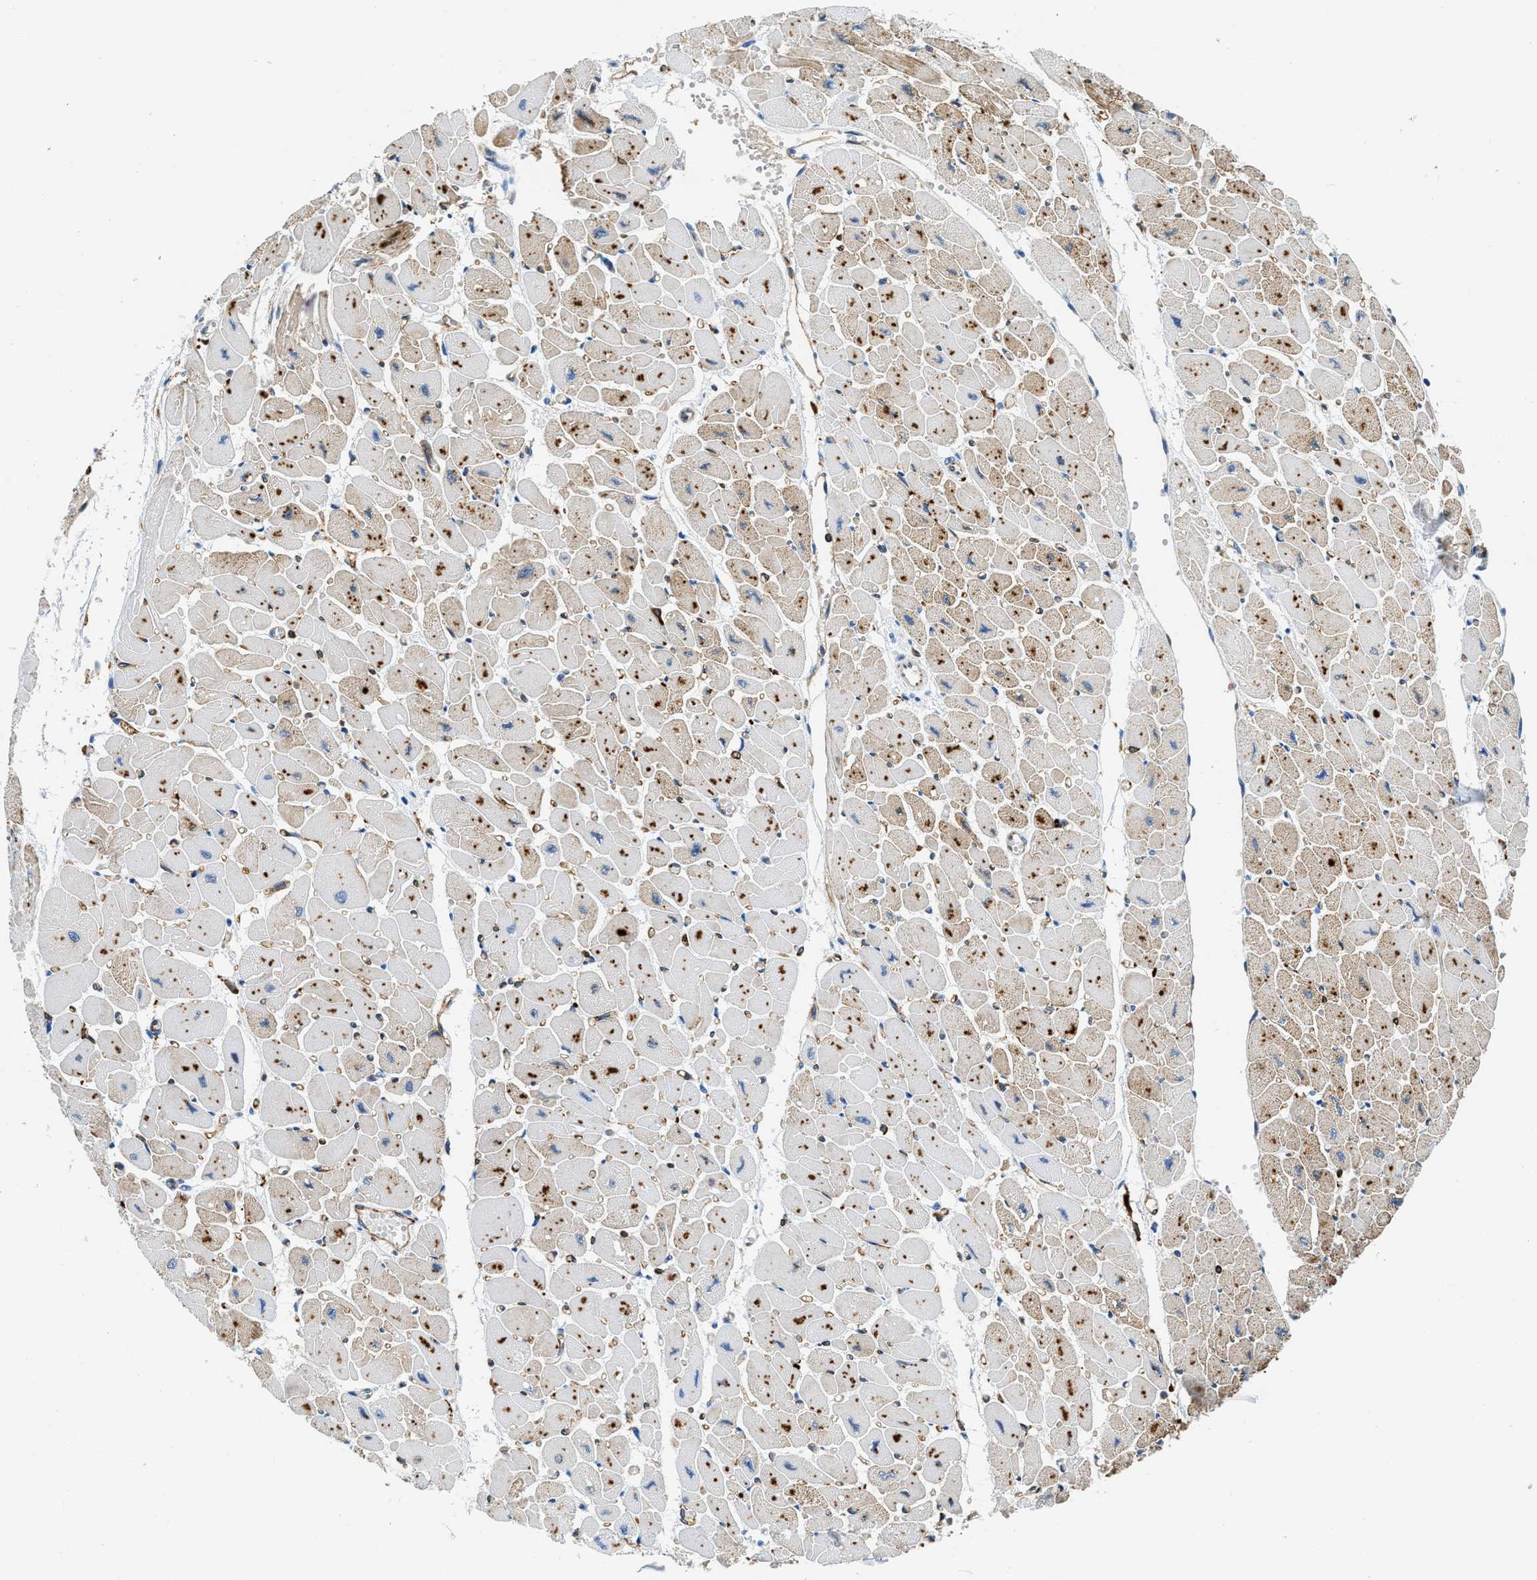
{"staining": {"intensity": "moderate", "quantity": "25%-75%", "location": "cytoplasmic/membranous"}, "tissue": "heart muscle", "cell_type": "Cardiomyocytes", "image_type": "normal", "snomed": [{"axis": "morphology", "description": "Normal tissue, NOS"}, {"axis": "topography", "description": "Heart"}], "caption": "The image displays staining of benign heart muscle, revealing moderate cytoplasmic/membranous protein positivity (brown color) within cardiomyocytes.", "gene": "CD226", "patient": {"sex": "female", "age": 54}}